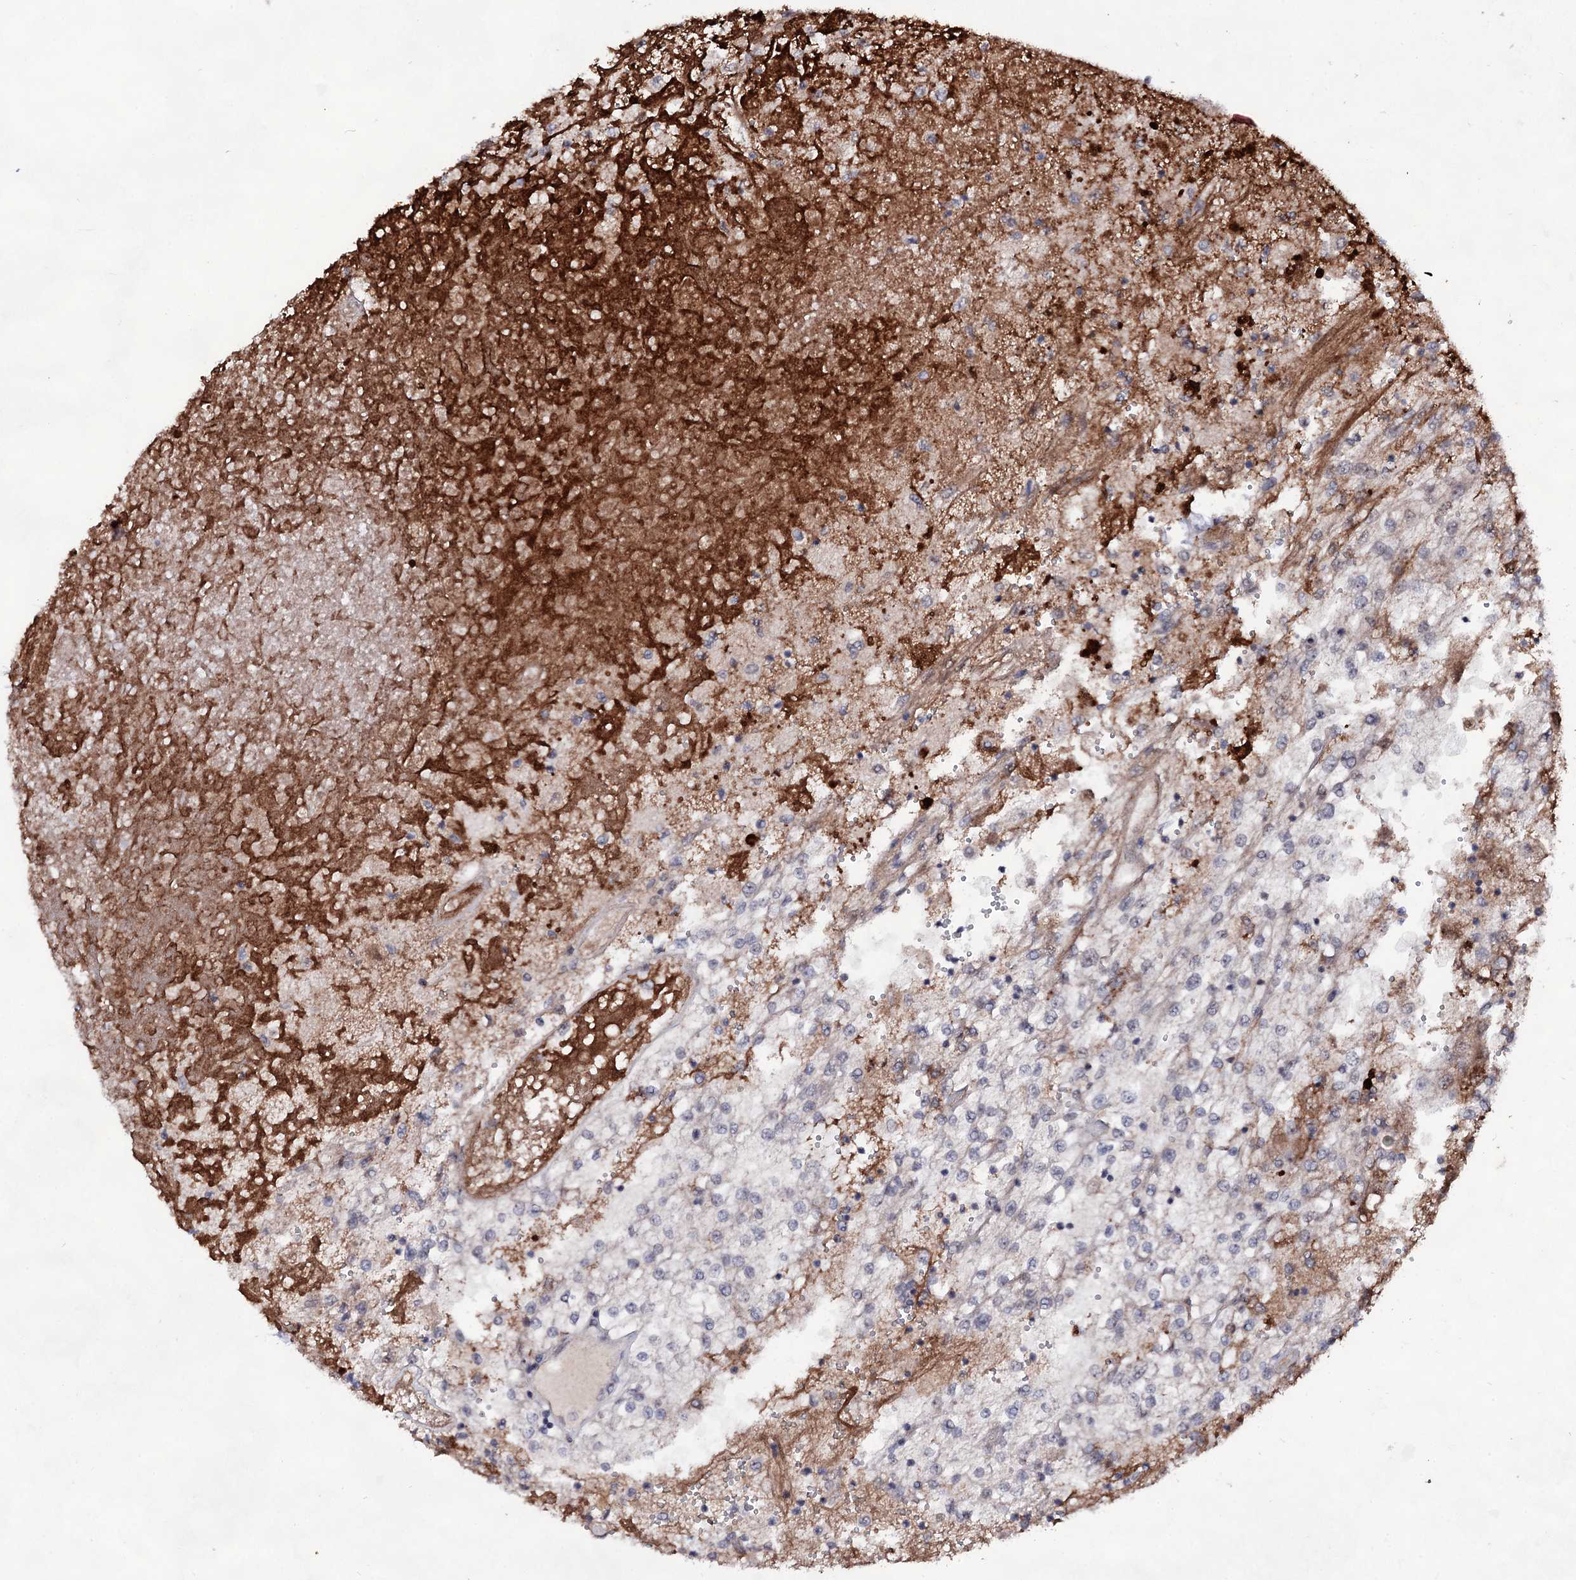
{"staining": {"intensity": "negative", "quantity": "none", "location": "none"}, "tissue": "renal cancer", "cell_type": "Tumor cells", "image_type": "cancer", "snomed": [{"axis": "morphology", "description": "Adenocarcinoma, NOS"}, {"axis": "topography", "description": "Kidney"}], "caption": "Immunohistochemistry (IHC) of human renal adenocarcinoma reveals no staining in tumor cells.", "gene": "EXOSC10", "patient": {"sex": "female", "age": 52}}